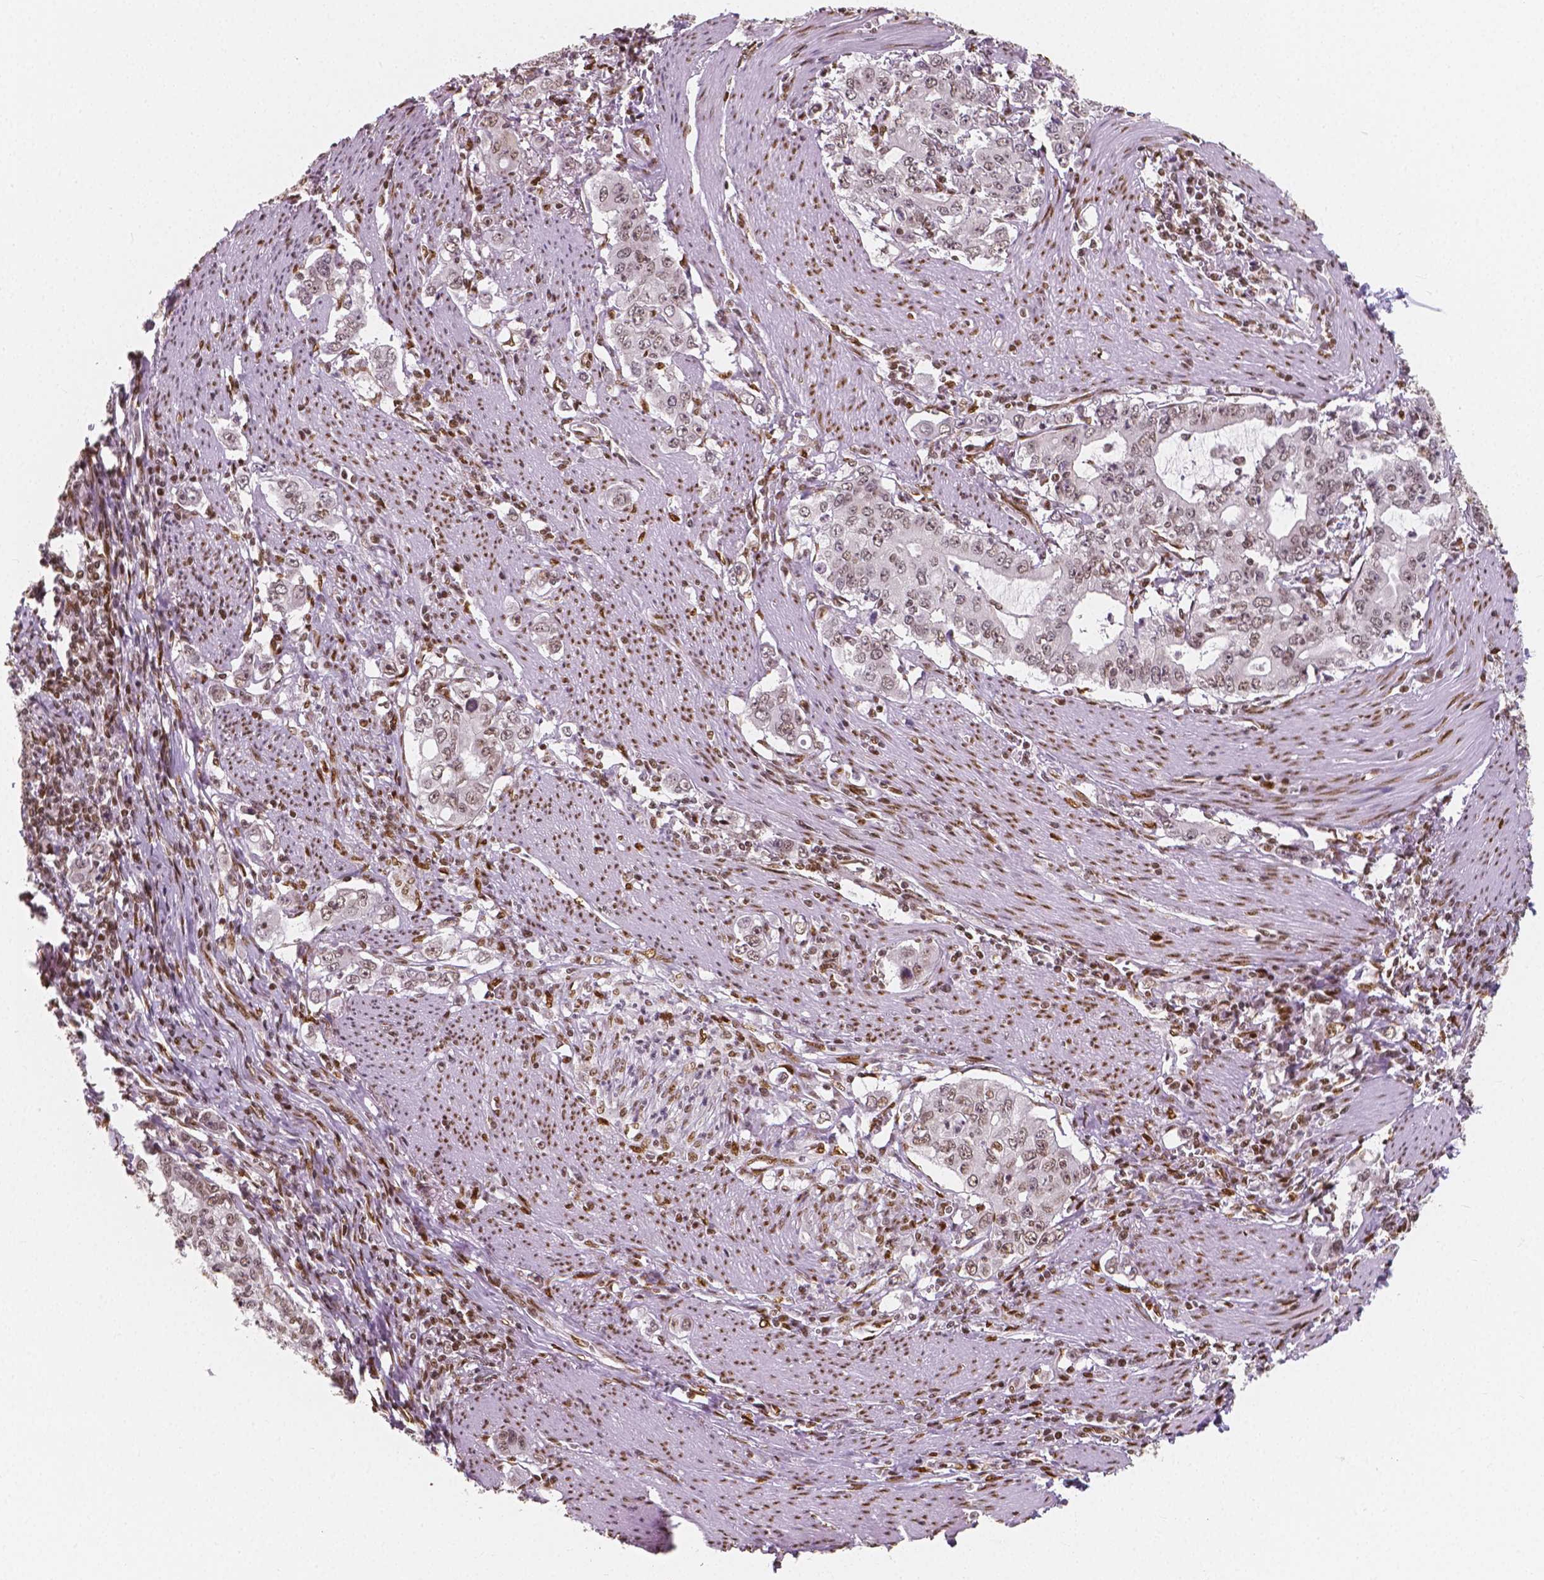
{"staining": {"intensity": "weak", "quantity": "25%-75%", "location": "nuclear"}, "tissue": "stomach cancer", "cell_type": "Tumor cells", "image_type": "cancer", "snomed": [{"axis": "morphology", "description": "Adenocarcinoma, NOS"}, {"axis": "topography", "description": "Stomach, lower"}], "caption": "Immunohistochemical staining of adenocarcinoma (stomach) exhibits weak nuclear protein expression in approximately 25%-75% of tumor cells. The staining is performed using DAB (3,3'-diaminobenzidine) brown chromogen to label protein expression. The nuclei are counter-stained blue using hematoxylin.", "gene": "NUCKS1", "patient": {"sex": "female", "age": 72}}